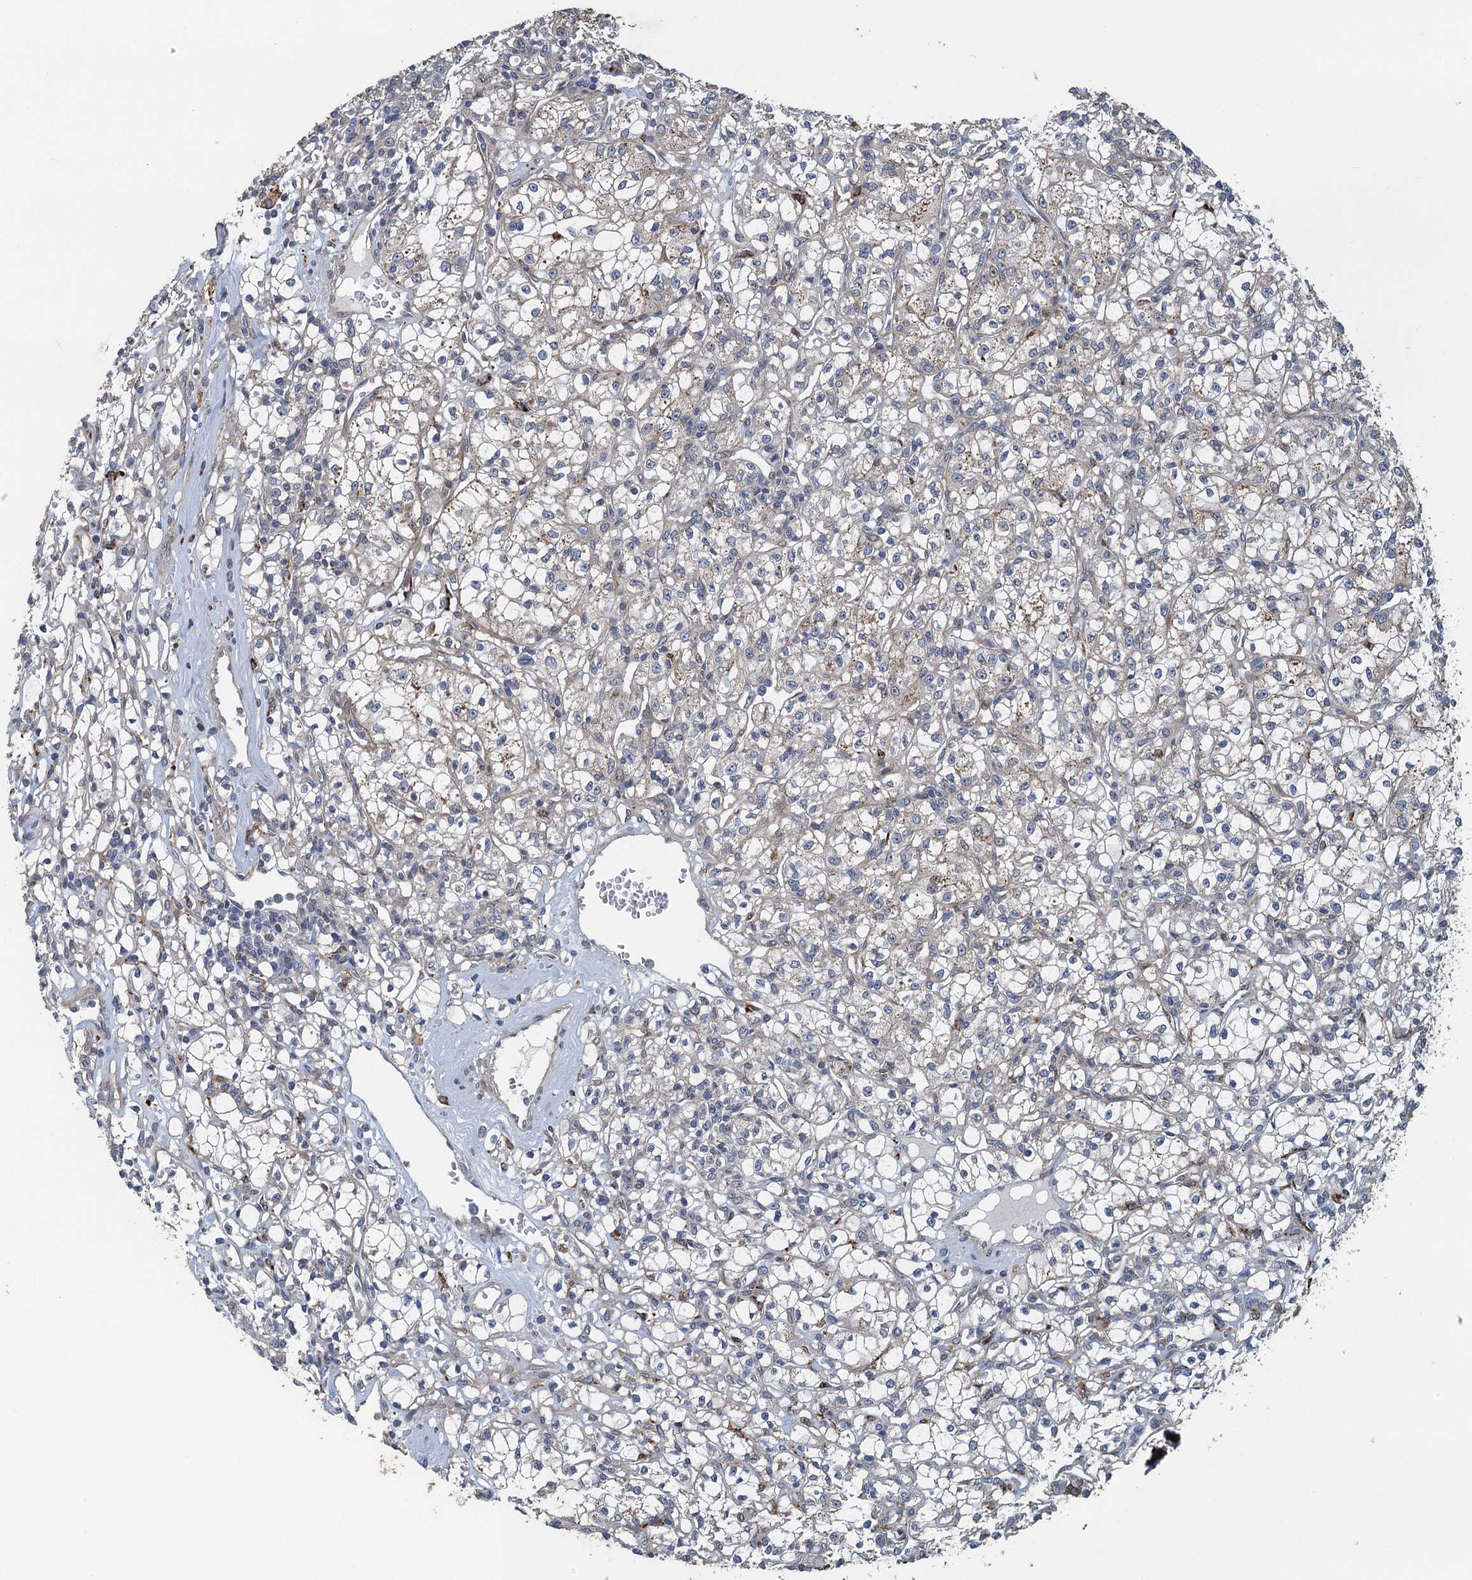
{"staining": {"intensity": "weak", "quantity": "<25%", "location": "cytoplasmic/membranous"}, "tissue": "renal cancer", "cell_type": "Tumor cells", "image_type": "cancer", "snomed": [{"axis": "morphology", "description": "Adenocarcinoma, NOS"}, {"axis": "topography", "description": "Kidney"}], "caption": "A histopathology image of human renal cancer is negative for staining in tumor cells.", "gene": "AGRN", "patient": {"sex": "female", "age": 59}}